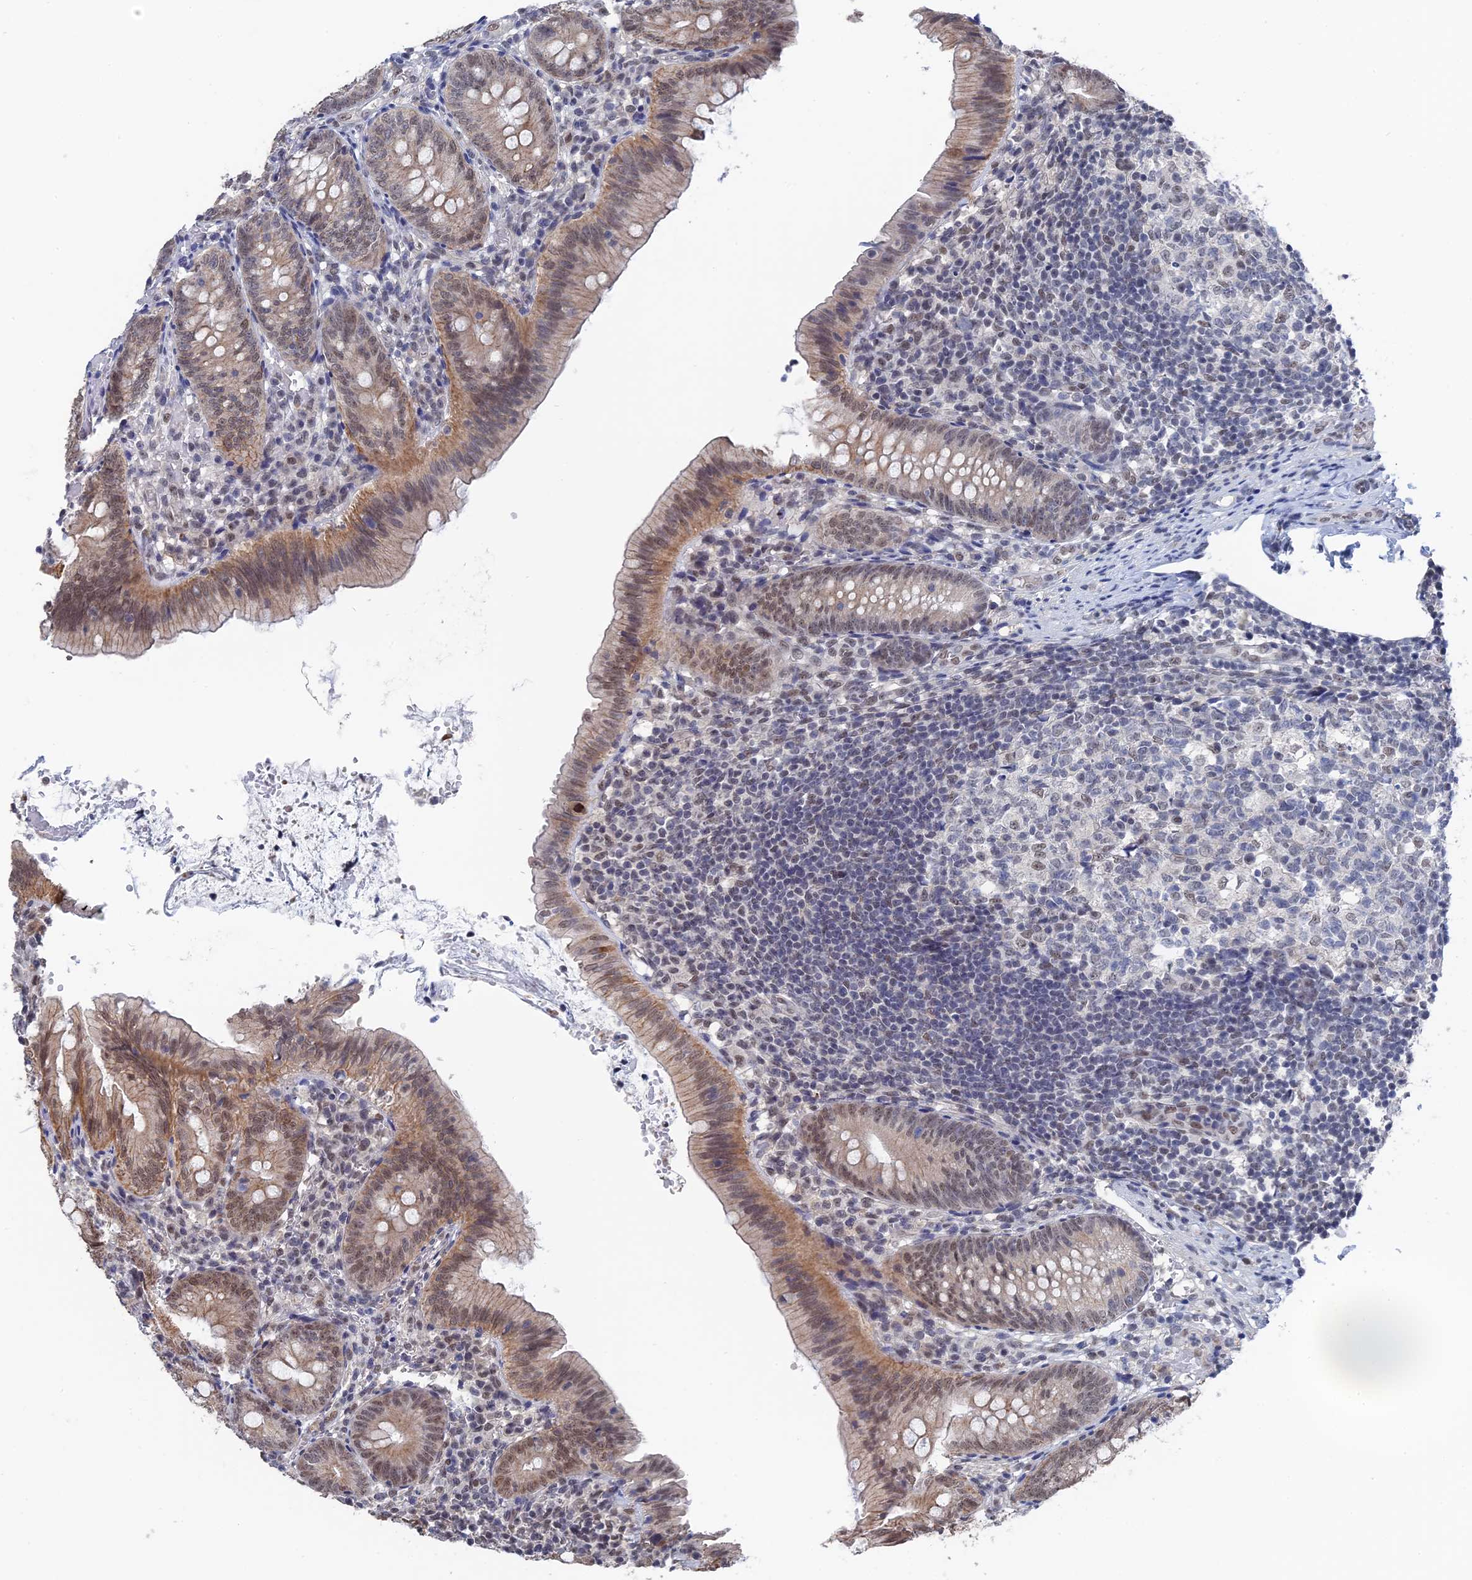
{"staining": {"intensity": "moderate", "quantity": ">75%", "location": "cytoplasmic/membranous,nuclear"}, "tissue": "appendix", "cell_type": "Glandular cells", "image_type": "normal", "snomed": [{"axis": "morphology", "description": "Normal tissue, NOS"}, {"axis": "topography", "description": "Appendix"}], "caption": "Immunohistochemistry (IHC) staining of benign appendix, which shows medium levels of moderate cytoplasmic/membranous,nuclear expression in approximately >75% of glandular cells indicating moderate cytoplasmic/membranous,nuclear protein staining. The staining was performed using DAB (3,3'-diaminobenzidine) (brown) for protein detection and nuclei were counterstained in hematoxylin (blue).", "gene": "TSSC4", "patient": {"sex": "male", "age": 1}}